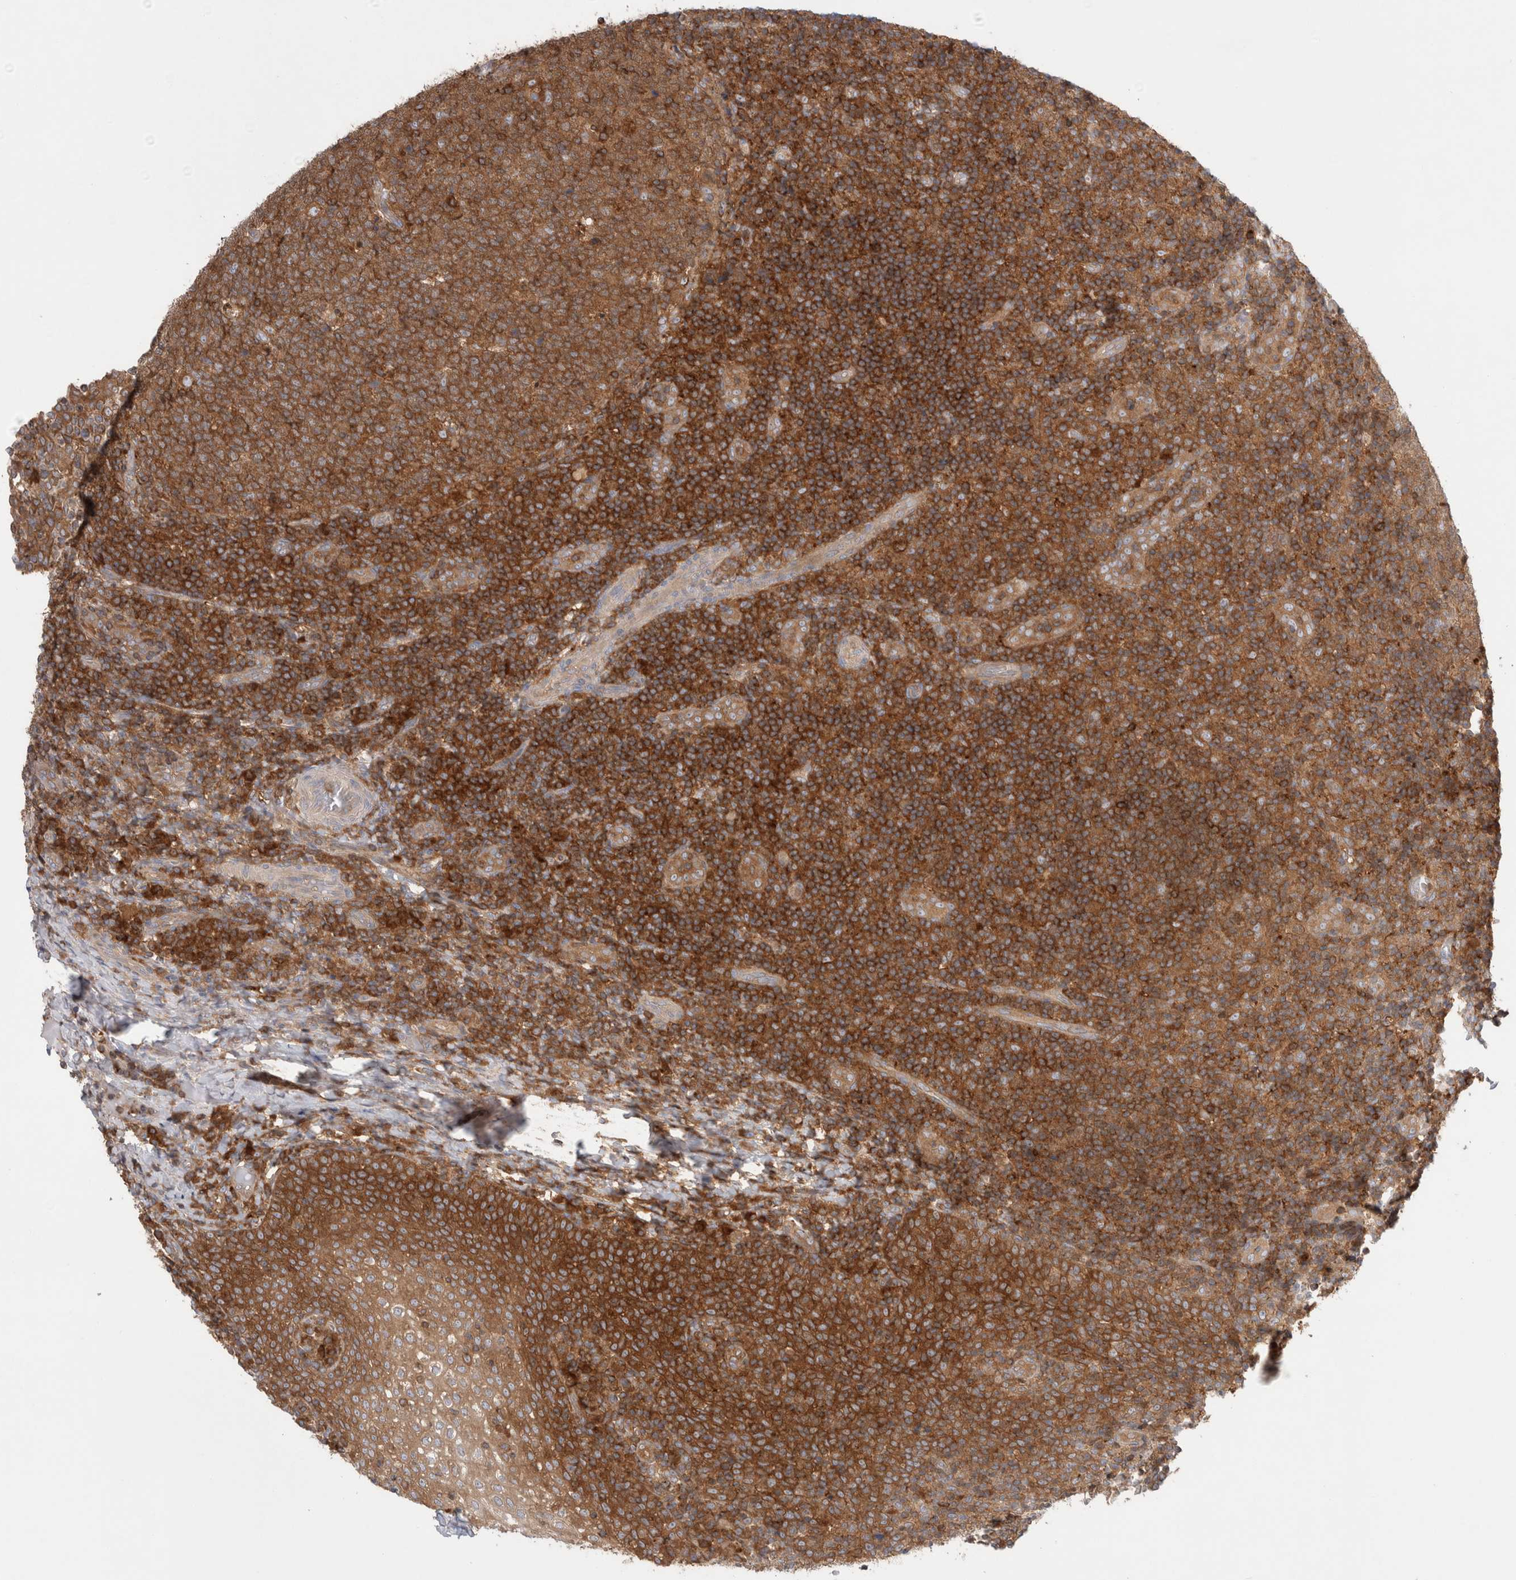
{"staining": {"intensity": "moderate", "quantity": ">75%", "location": "cytoplasmic/membranous"}, "tissue": "tonsil", "cell_type": "Germinal center cells", "image_type": "normal", "snomed": [{"axis": "morphology", "description": "Normal tissue, NOS"}, {"axis": "topography", "description": "Tonsil"}], "caption": "DAB immunohistochemical staining of unremarkable tonsil demonstrates moderate cytoplasmic/membranous protein expression in about >75% of germinal center cells. (IHC, brightfield microscopy, high magnification).", "gene": "KLHL14", "patient": {"sex": "female", "age": 19}}